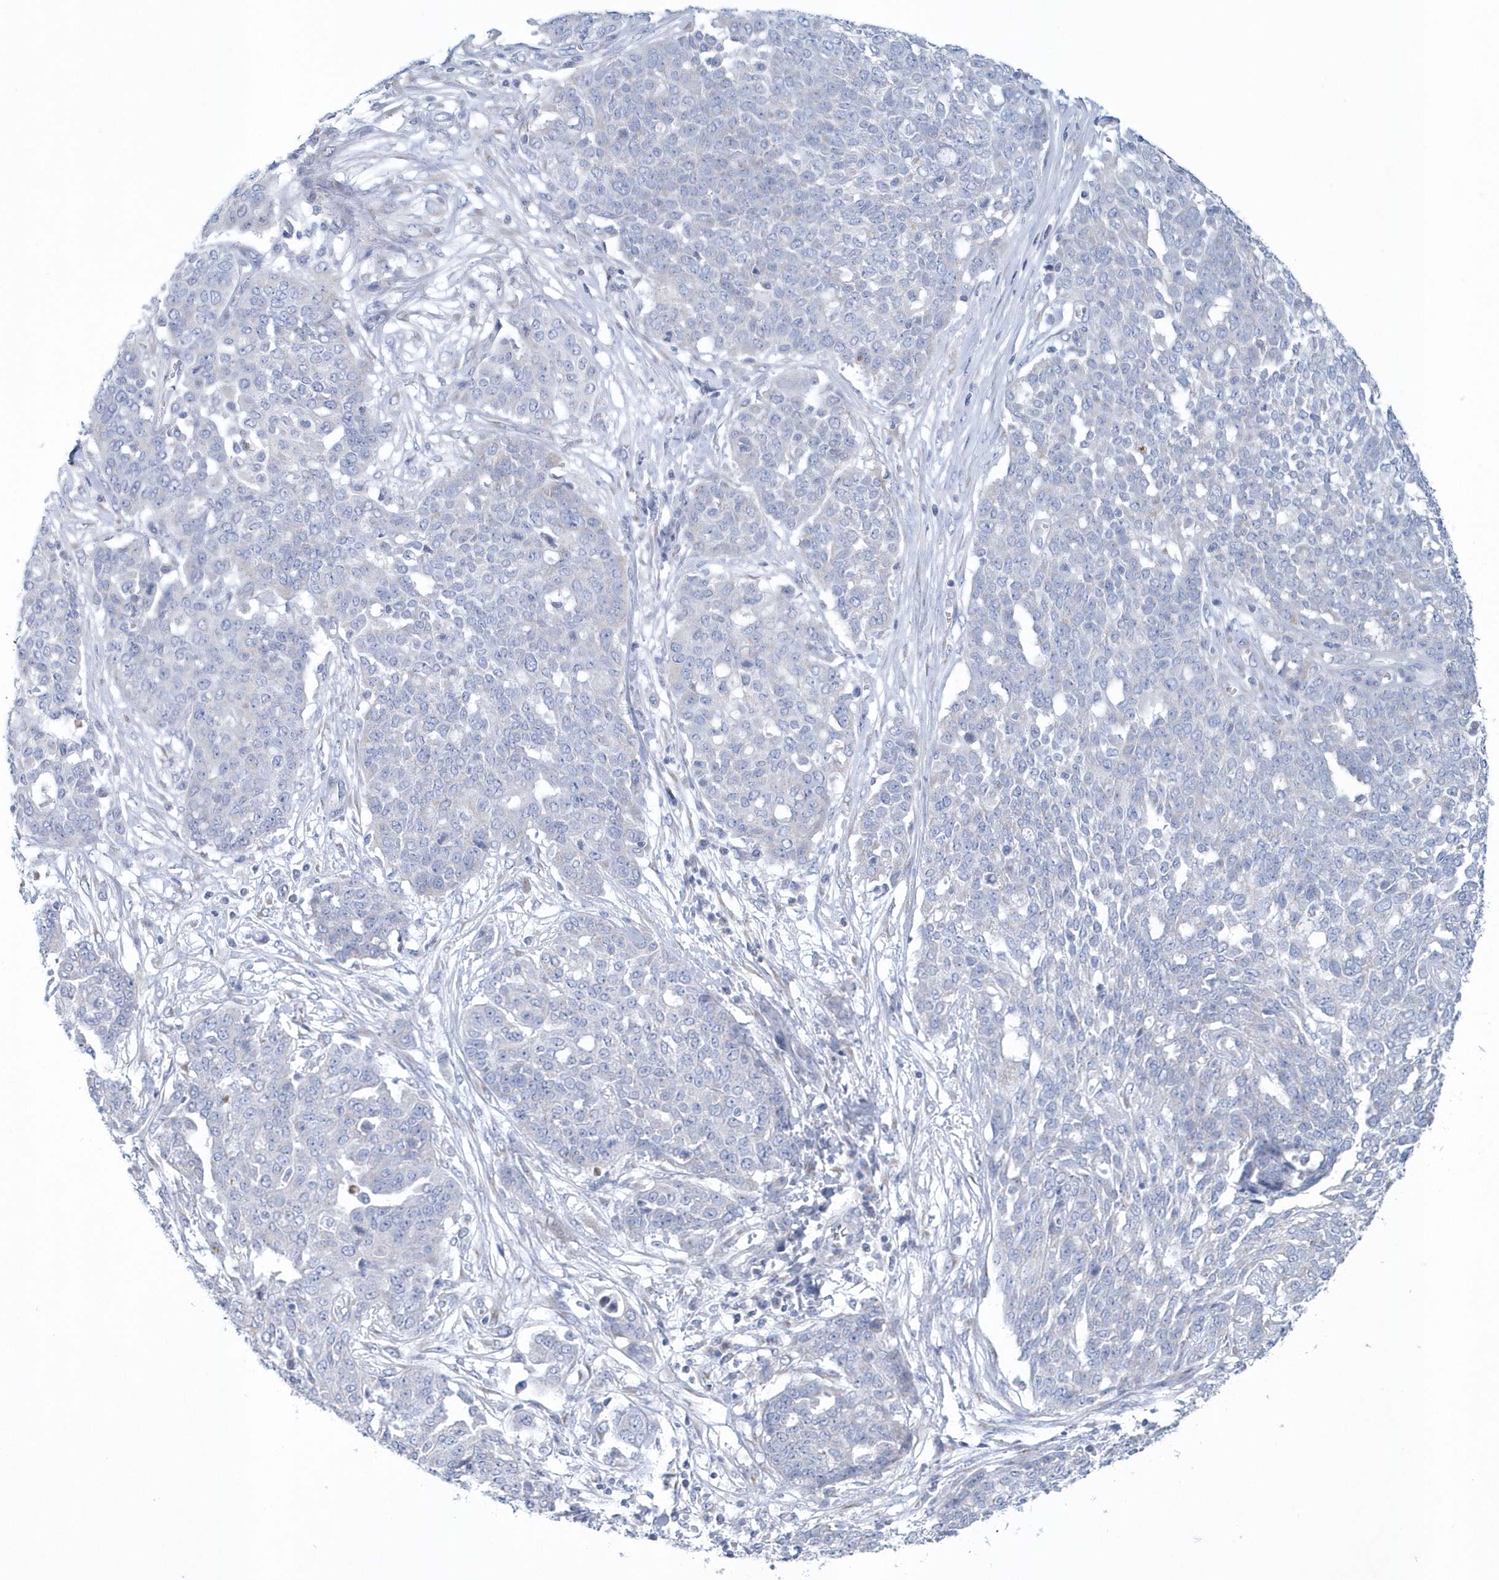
{"staining": {"intensity": "negative", "quantity": "none", "location": "none"}, "tissue": "ovarian cancer", "cell_type": "Tumor cells", "image_type": "cancer", "snomed": [{"axis": "morphology", "description": "Cystadenocarcinoma, serous, NOS"}, {"axis": "topography", "description": "Soft tissue"}, {"axis": "topography", "description": "Ovary"}], "caption": "Protein analysis of ovarian serous cystadenocarcinoma exhibits no significant staining in tumor cells. The staining is performed using DAB brown chromogen with nuclei counter-stained in using hematoxylin.", "gene": "SPATA18", "patient": {"sex": "female", "age": 57}}